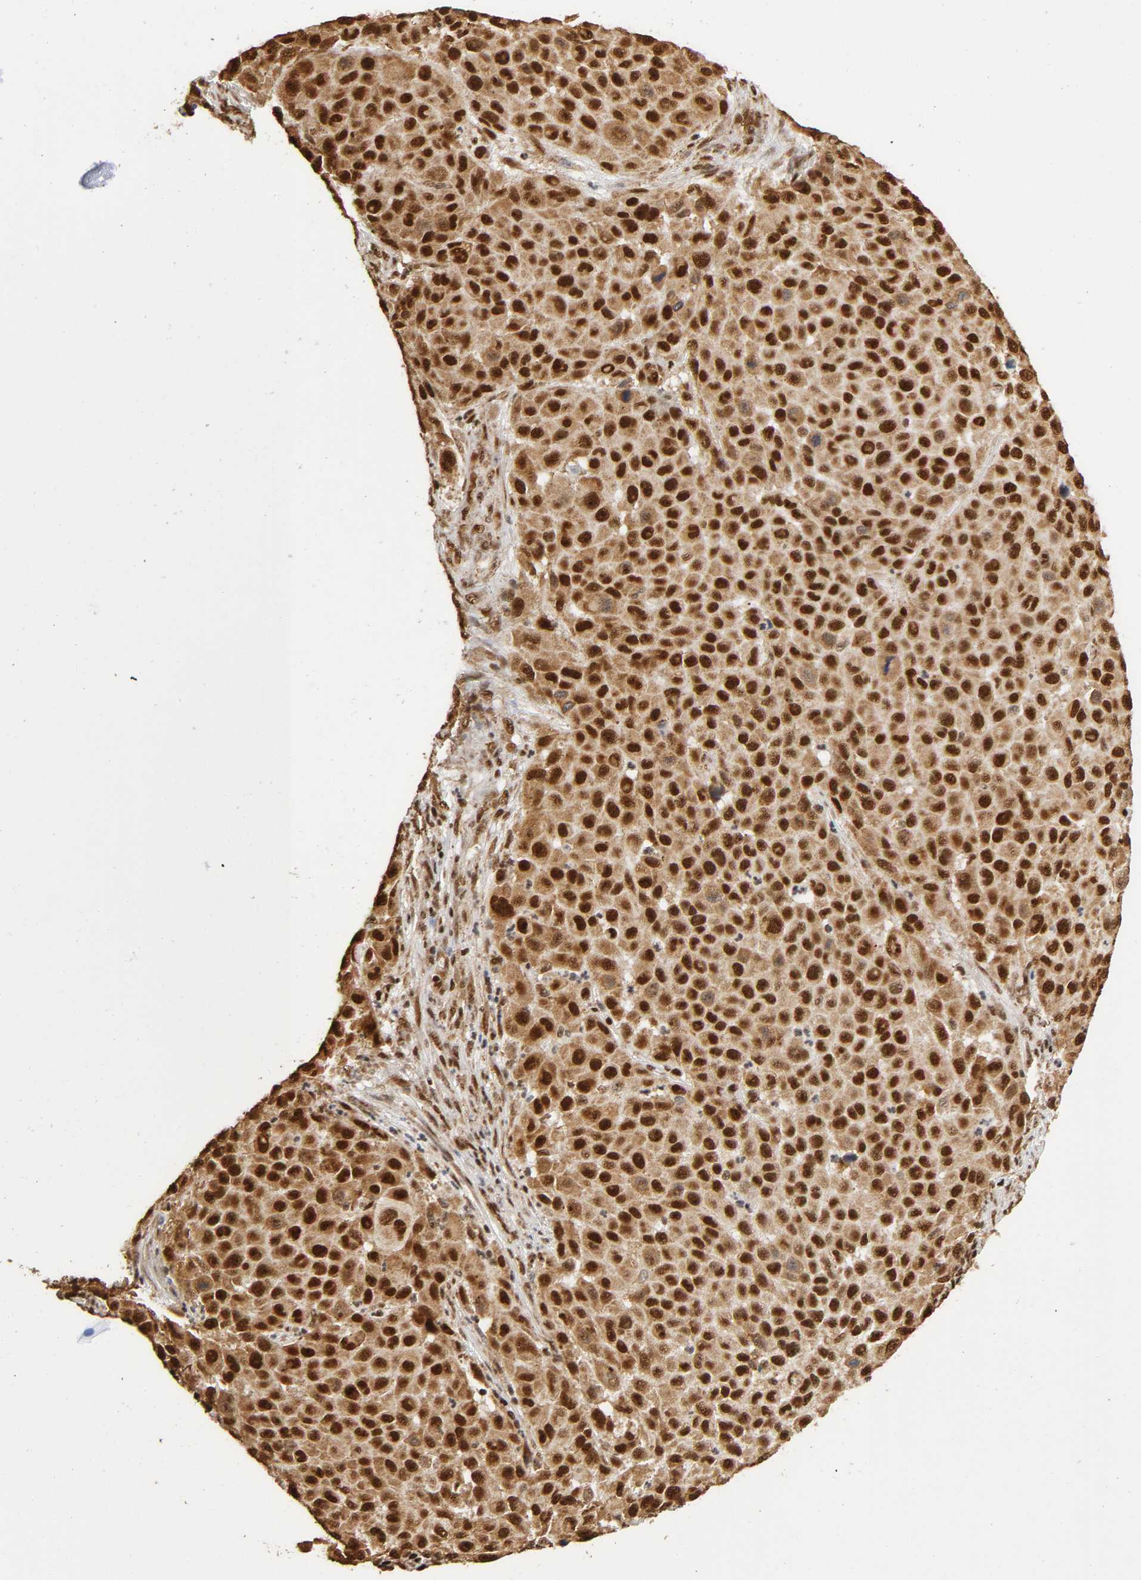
{"staining": {"intensity": "strong", "quantity": ">75%", "location": "cytoplasmic/membranous,nuclear"}, "tissue": "melanoma", "cell_type": "Tumor cells", "image_type": "cancer", "snomed": [{"axis": "morphology", "description": "Malignant melanoma, Metastatic site"}, {"axis": "topography", "description": "Lymph node"}], "caption": "DAB (3,3'-diaminobenzidine) immunohistochemical staining of human melanoma exhibits strong cytoplasmic/membranous and nuclear protein positivity in approximately >75% of tumor cells. (IHC, brightfield microscopy, high magnification).", "gene": "RNF122", "patient": {"sex": "male", "age": 61}}